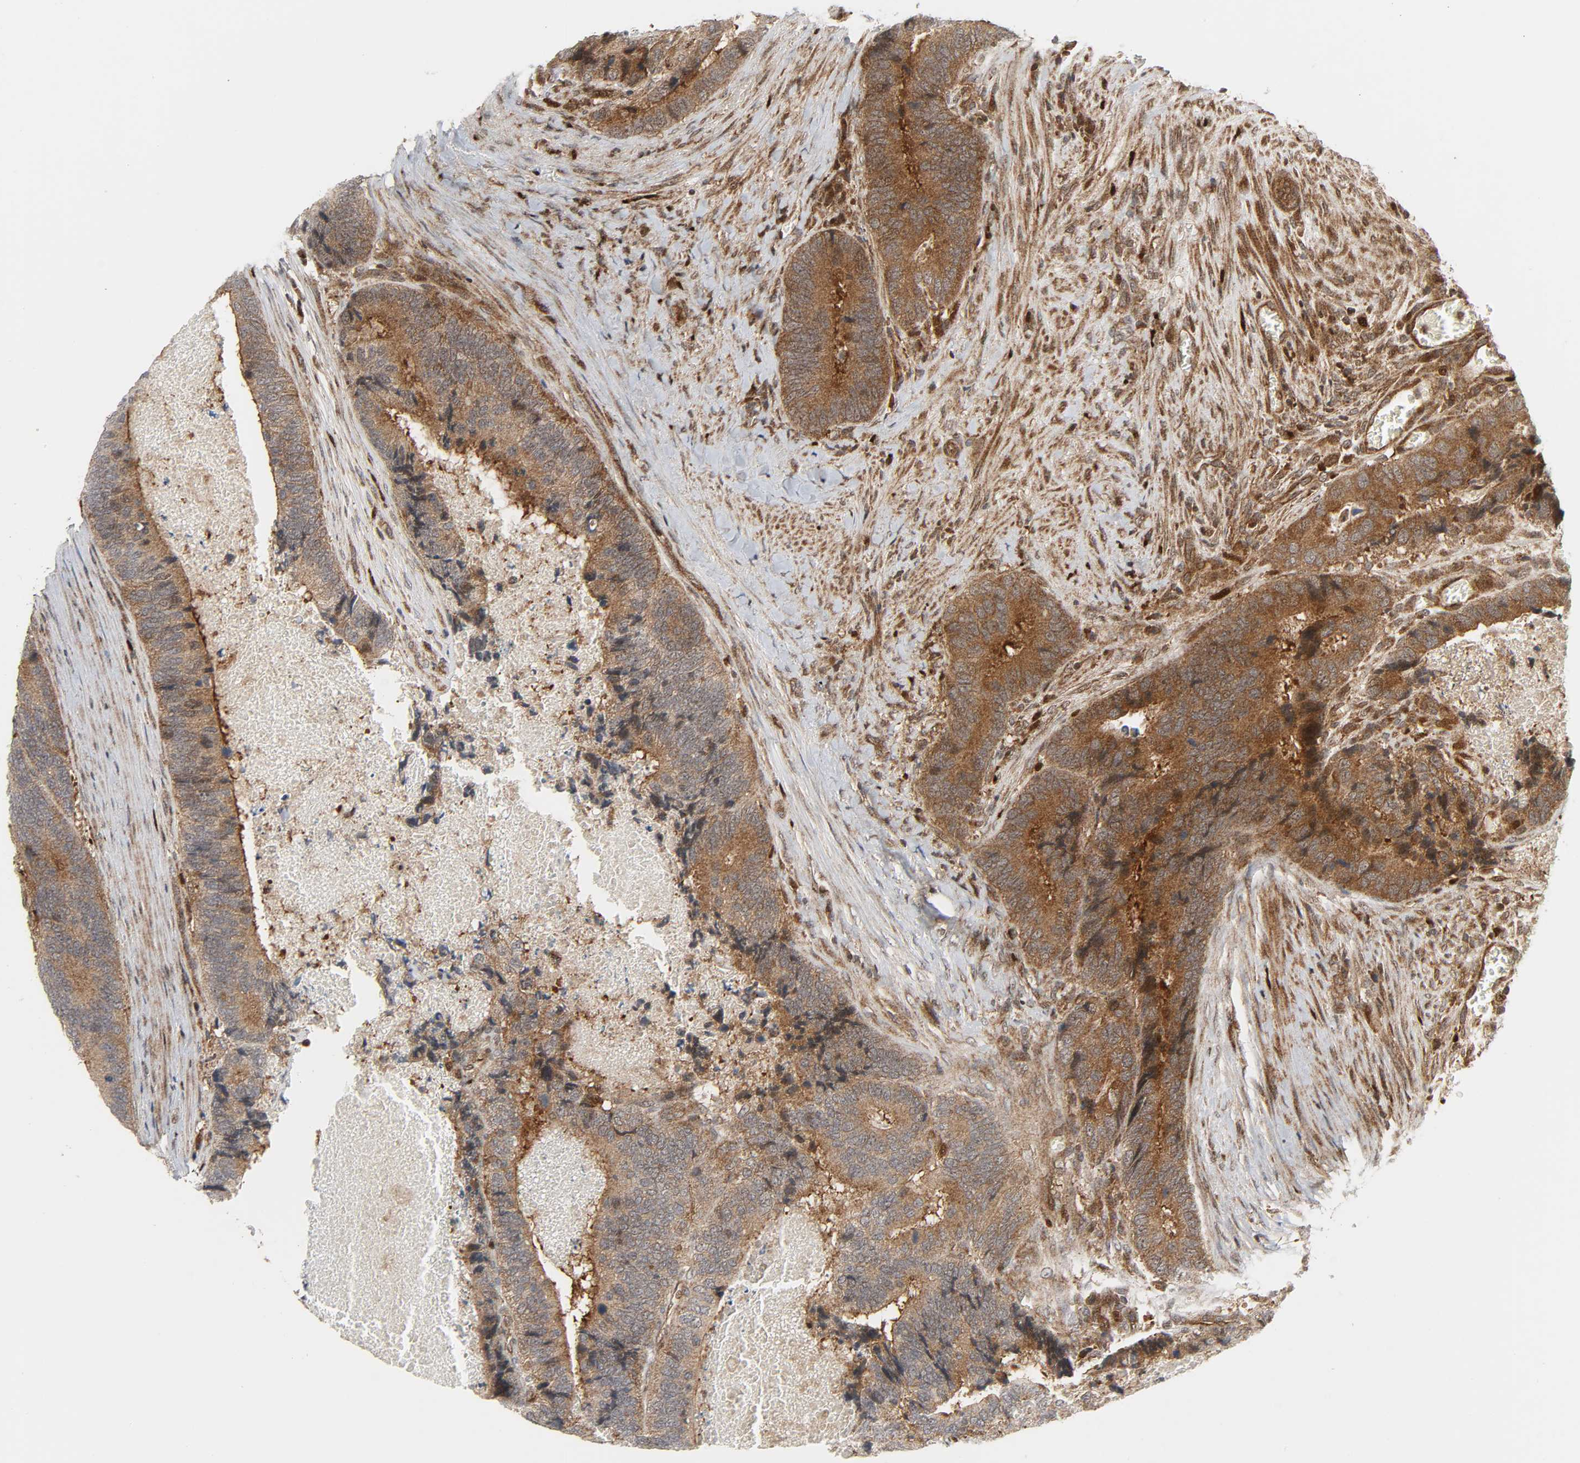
{"staining": {"intensity": "moderate", "quantity": ">75%", "location": "cytoplasmic/membranous"}, "tissue": "colorectal cancer", "cell_type": "Tumor cells", "image_type": "cancer", "snomed": [{"axis": "morphology", "description": "Adenocarcinoma, NOS"}, {"axis": "topography", "description": "Colon"}], "caption": "Immunohistochemical staining of colorectal adenocarcinoma shows moderate cytoplasmic/membranous protein expression in approximately >75% of tumor cells.", "gene": "CHUK", "patient": {"sex": "male", "age": 72}}